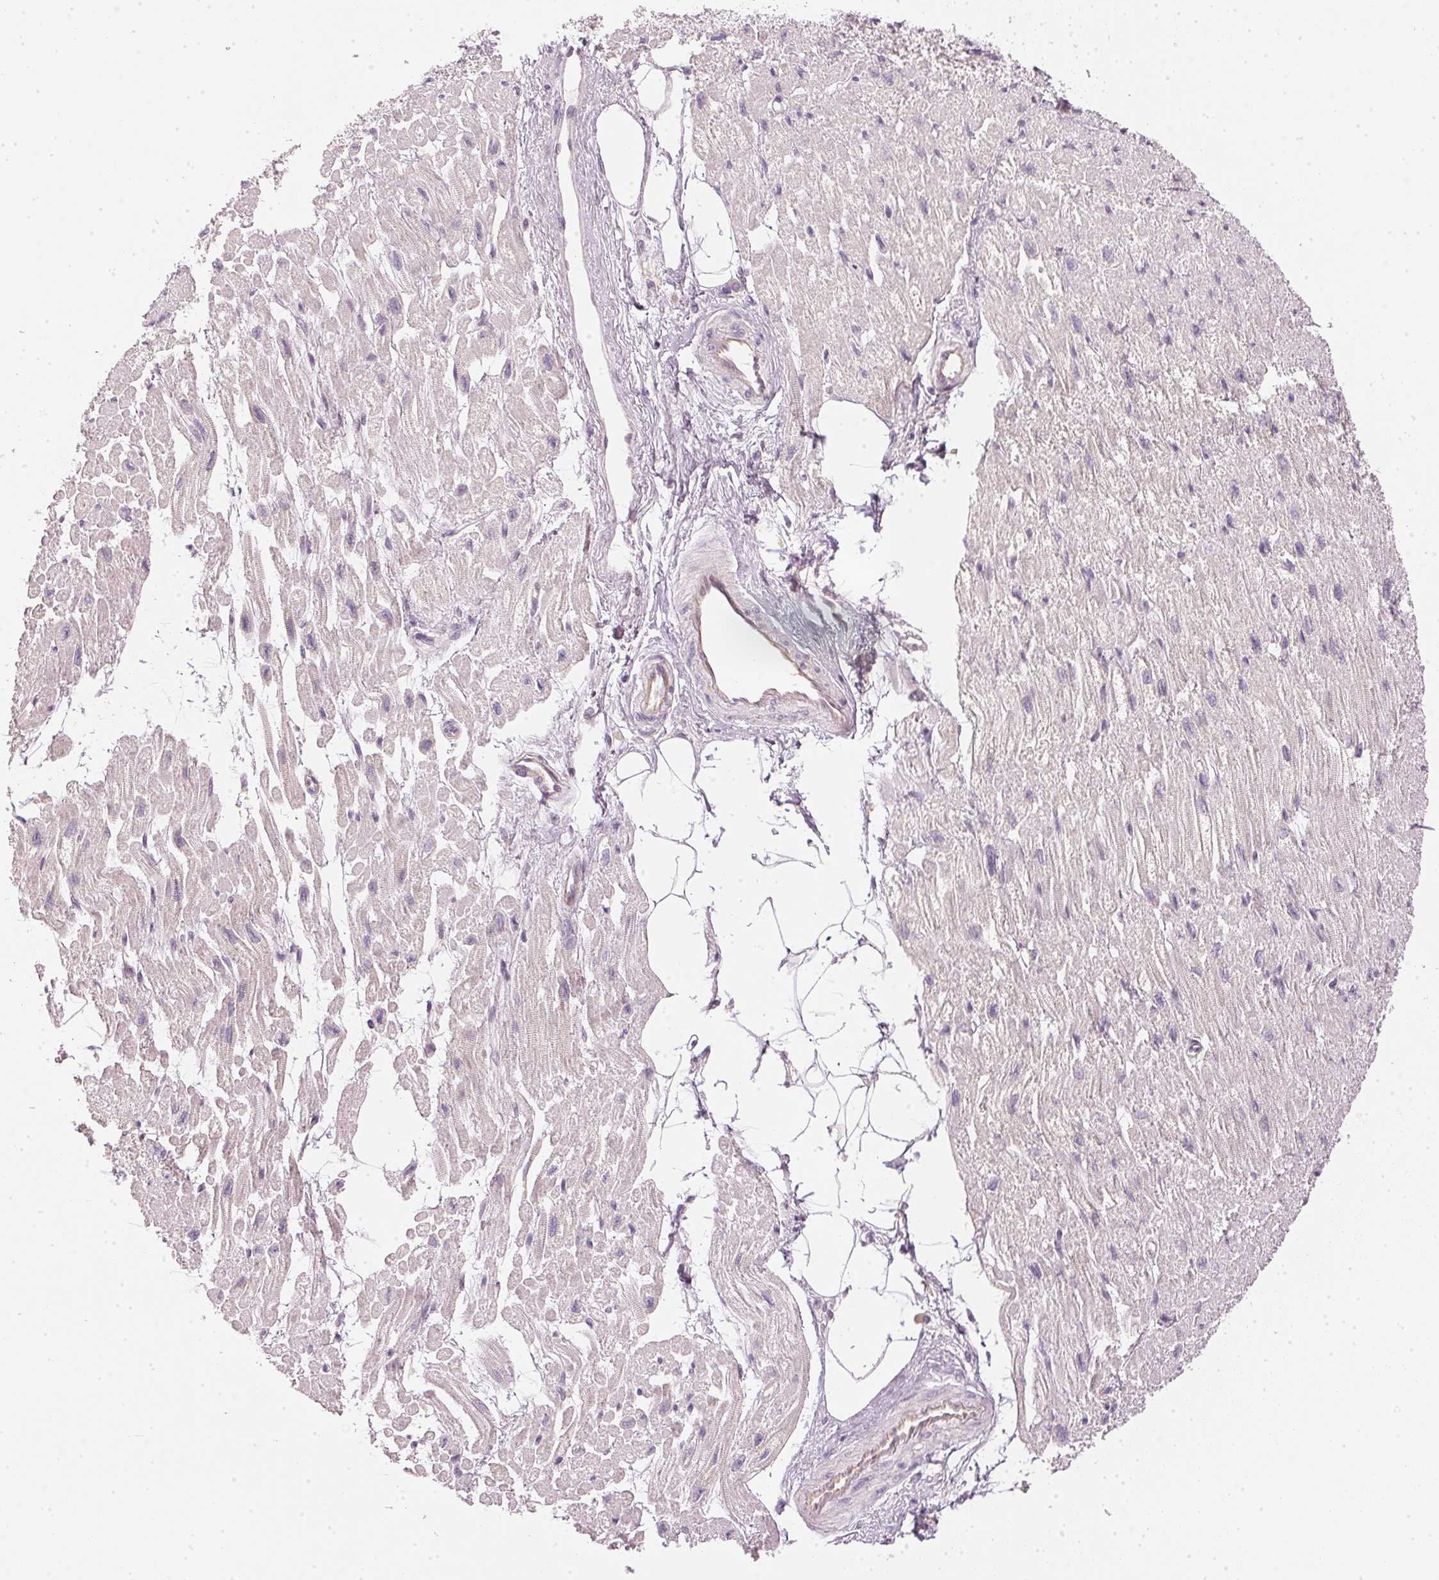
{"staining": {"intensity": "negative", "quantity": "none", "location": "none"}, "tissue": "heart muscle", "cell_type": "Cardiomyocytes", "image_type": "normal", "snomed": [{"axis": "morphology", "description": "Normal tissue, NOS"}, {"axis": "topography", "description": "Heart"}], "caption": "Cardiomyocytes are negative for brown protein staining in benign heart muscle. The staining was performed using DAB to visualize the protein expression in brown, while the nuclei were stained in blue with hematoxylin (Magnification: 20x).", "gene": "APLP1", "patient": {"sex": "female", "age": 62}}